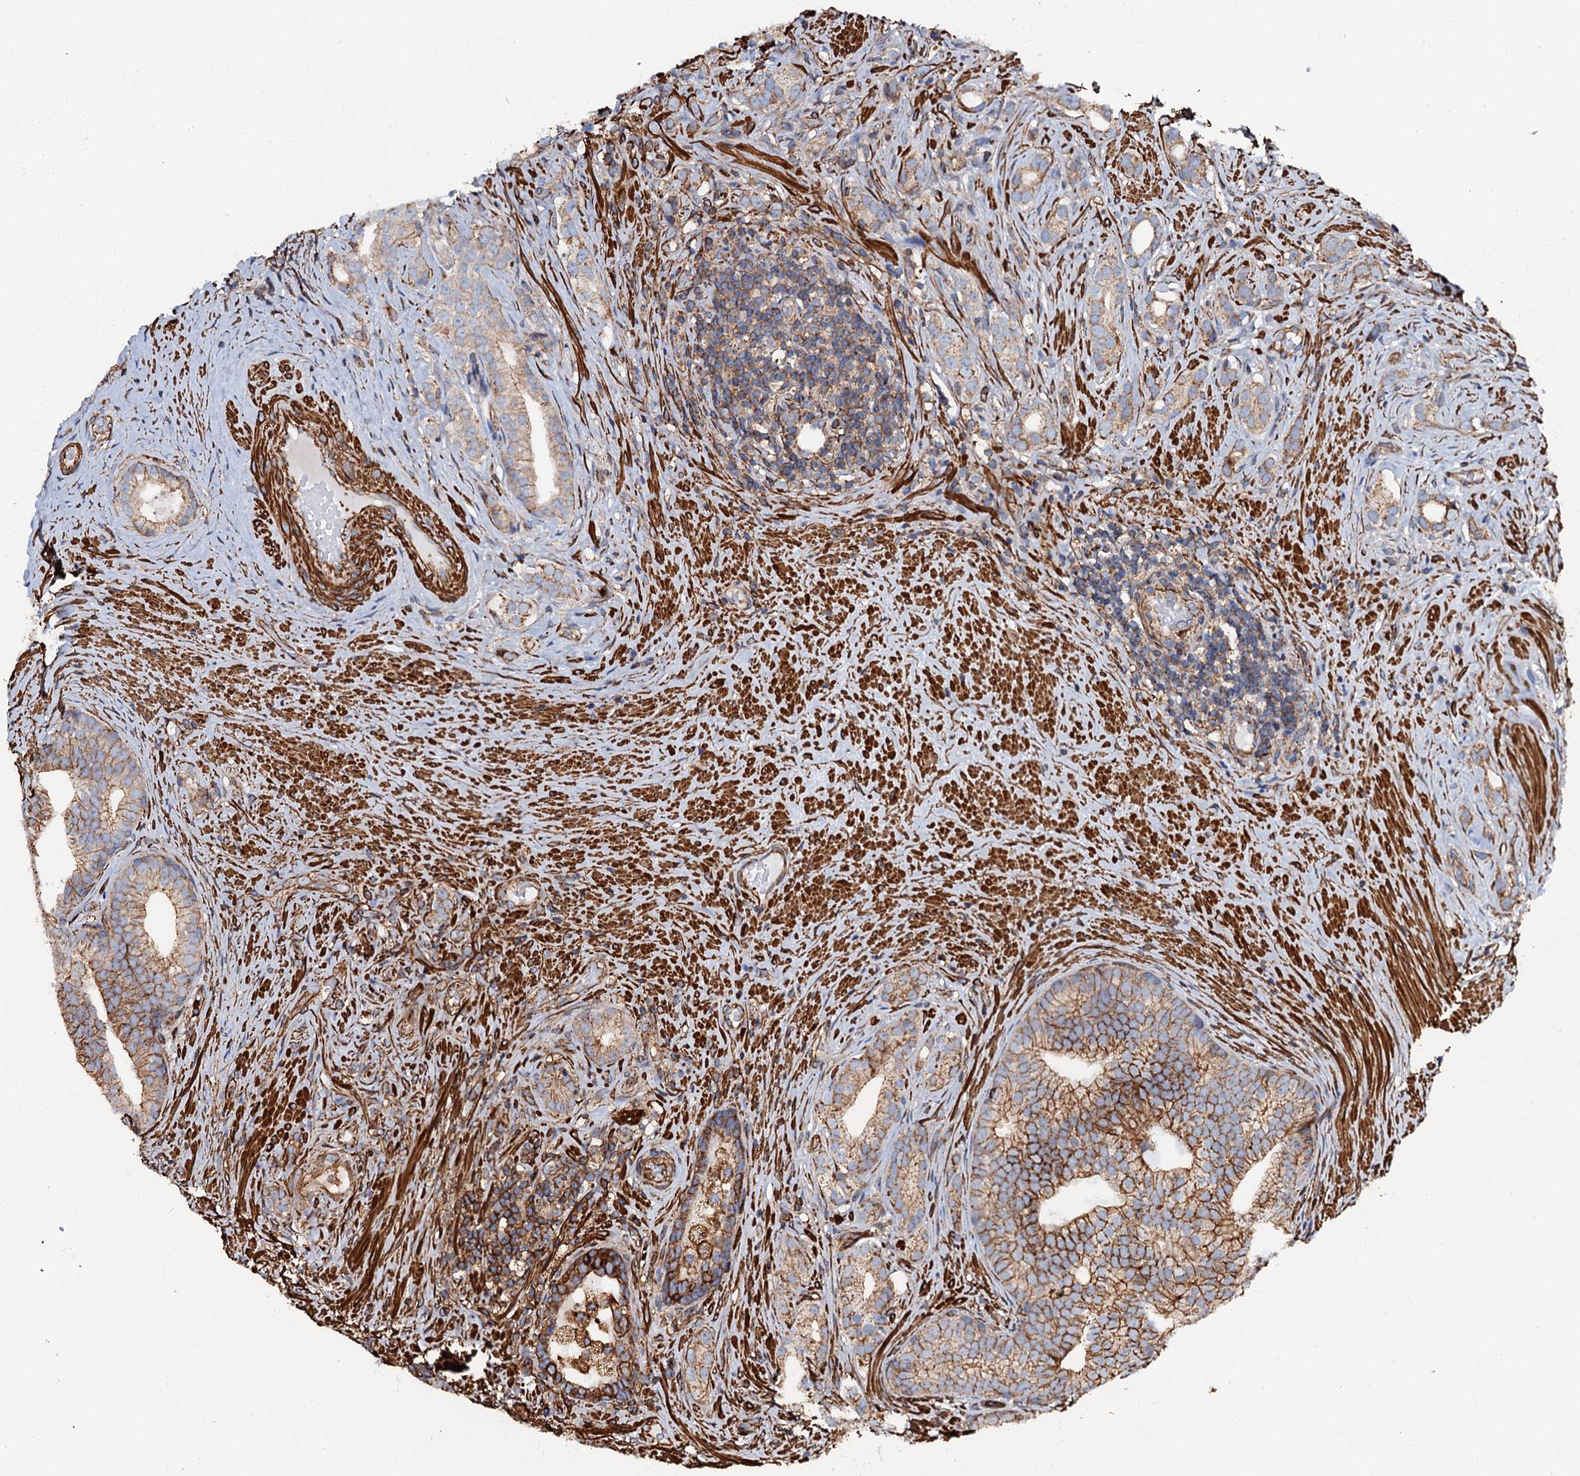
{"staining": {"intensity": "moderate", "quantity": ">75%", "location": "cytoplasmic/membranous"}, "tissue": "prostate cancer", "cell_type": "Tumor cells", "image_type": "cancer", "snomed": [{"axis": "morphology", "description": "Adenocarcinoma, Low grade"}, {"axis": "topography", "description": "Prostate"}], "caption": "Immunohistochemical staining of human prostate cancer shows medium levels of moderate cytoplasmic/membranous staining in approximately >75% of tumor cells.", "gene": "INTS10", "patient": {"sex": "male", "age": 71}}